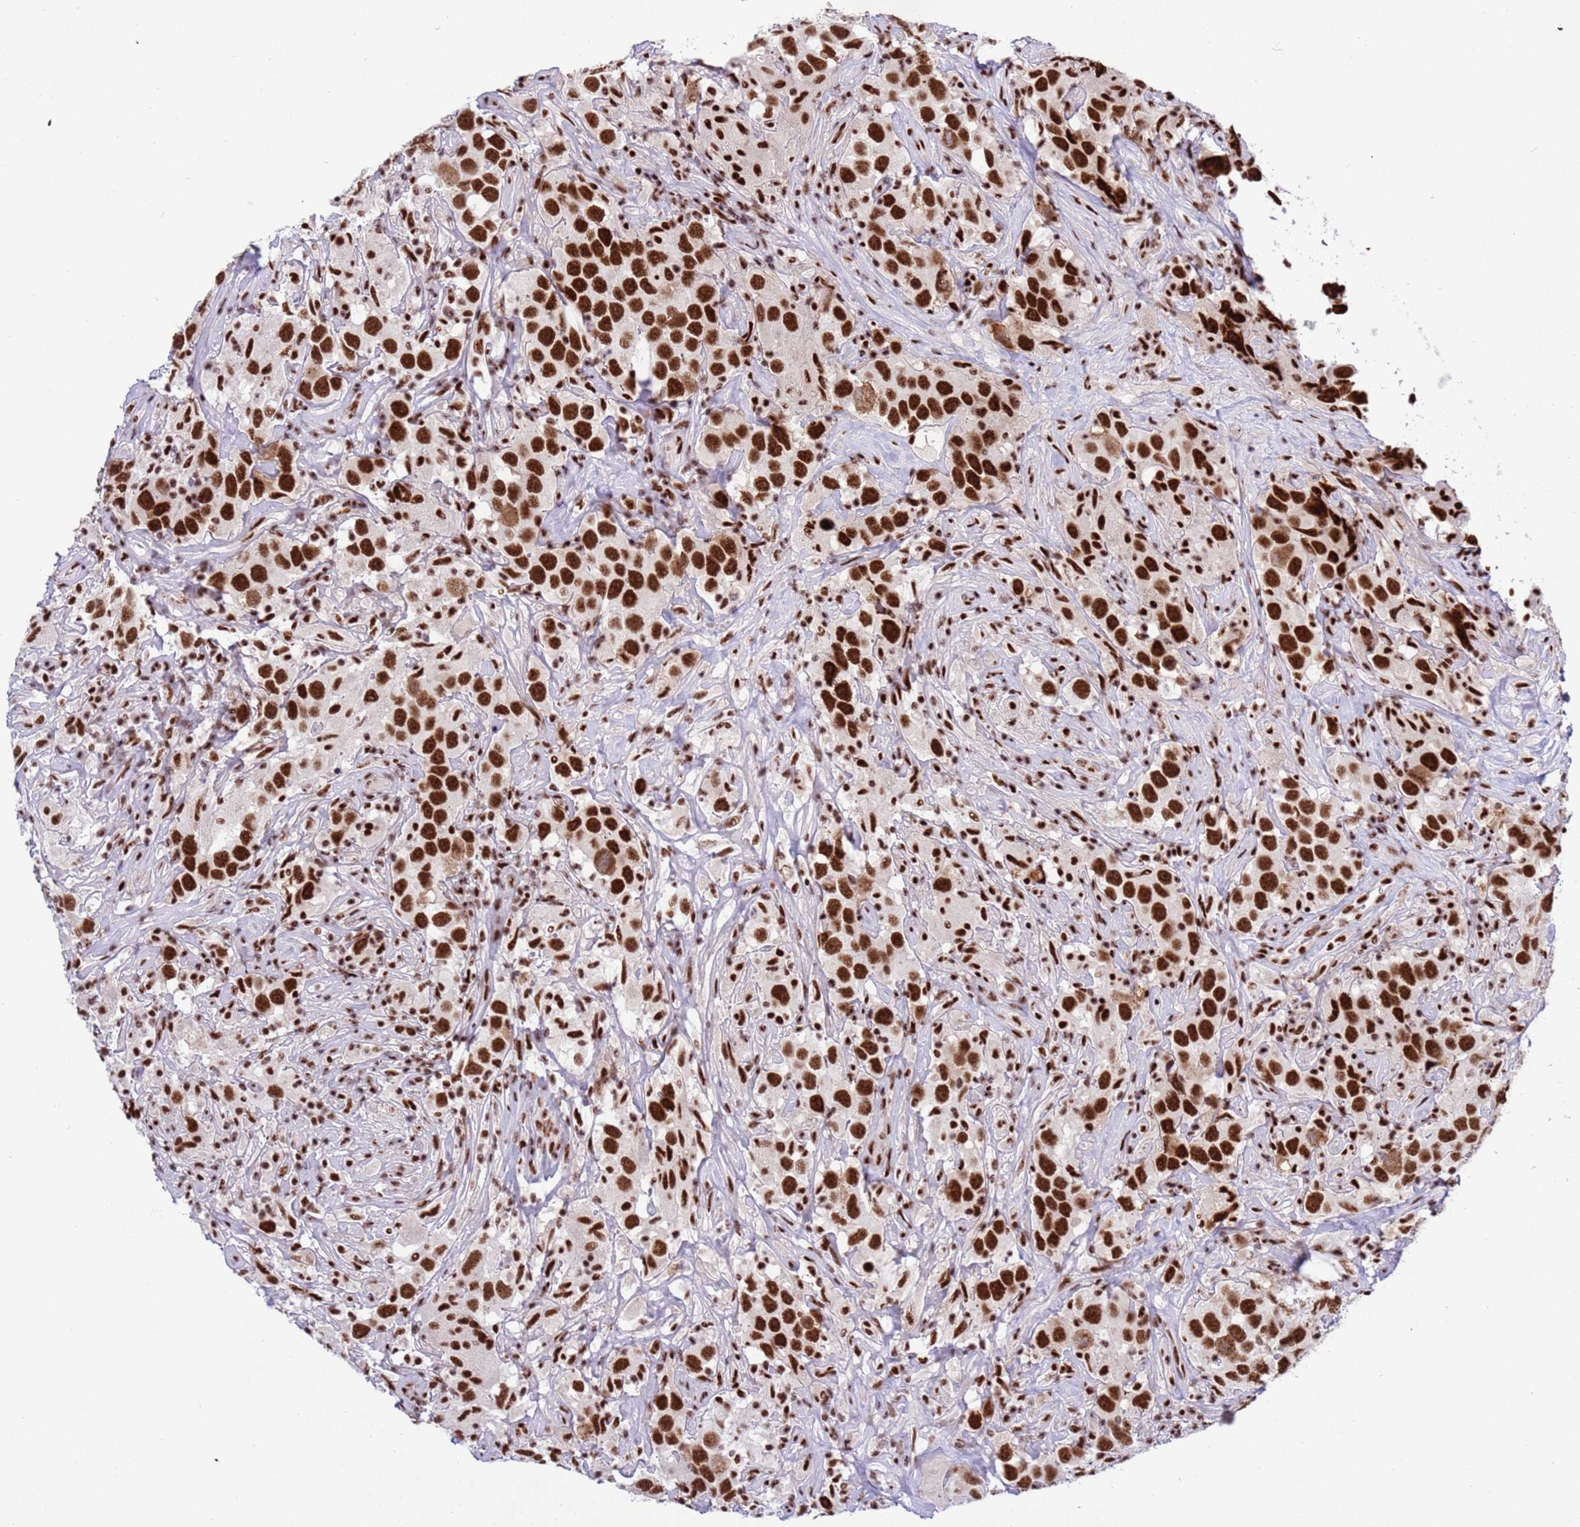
{"staining": {"intensity": "strong", "quantity": ">75%", "location": "nuclear"}, "tissue": "testis cancer", "cell_type": "Tumor cells", "image_type": "cancer", "snomed": [{"axis": "morphology", "description": "Seminoma, NOS"}, {"axis": "topography", "description": "Testis"}], "caption": "Brown immunohistochemical staining in testis cancer shows strong nuclear staining in about >75% of tumor cells.", "gene": "THOC2", "patient": {"sex": "male", "age": 49}}